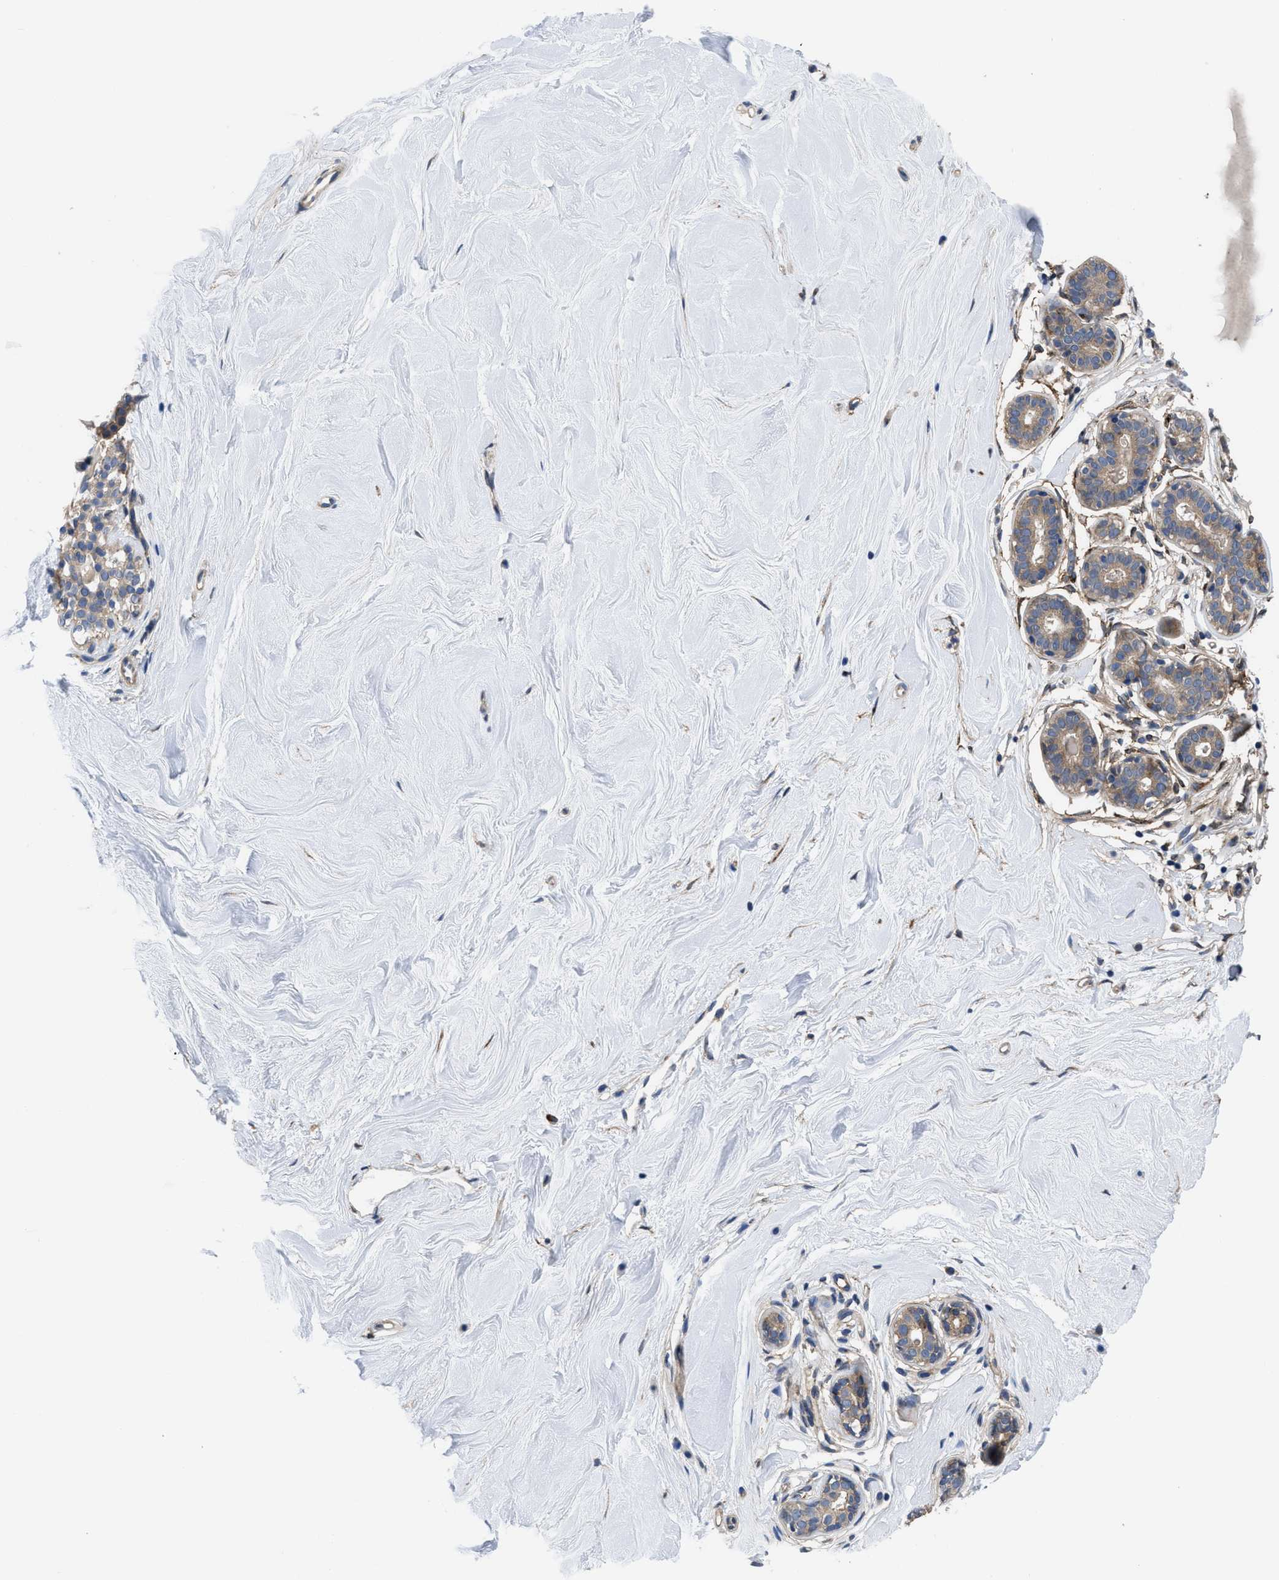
{"staining": {"intensity": "negative", "quantity": "none", "location": "none"}, "tissue": "breast", "cell_type": "Adipocytes", "image_type": "normal", "snomed": [{"axis": "morphology", "description": "Normal tissue, NOS"}, {"axis": "topography", "description": "Breast"}], "caption": "The image demonstrates no significant expression in adipocytes of breast. The staining is performed using DAB (3,3'-diaminobenzidine) brown chromogen with nuclei counter-stained in using hematoxylin.", "gene": "SQLE", "patient": {"sex": "female", "age": 22}}